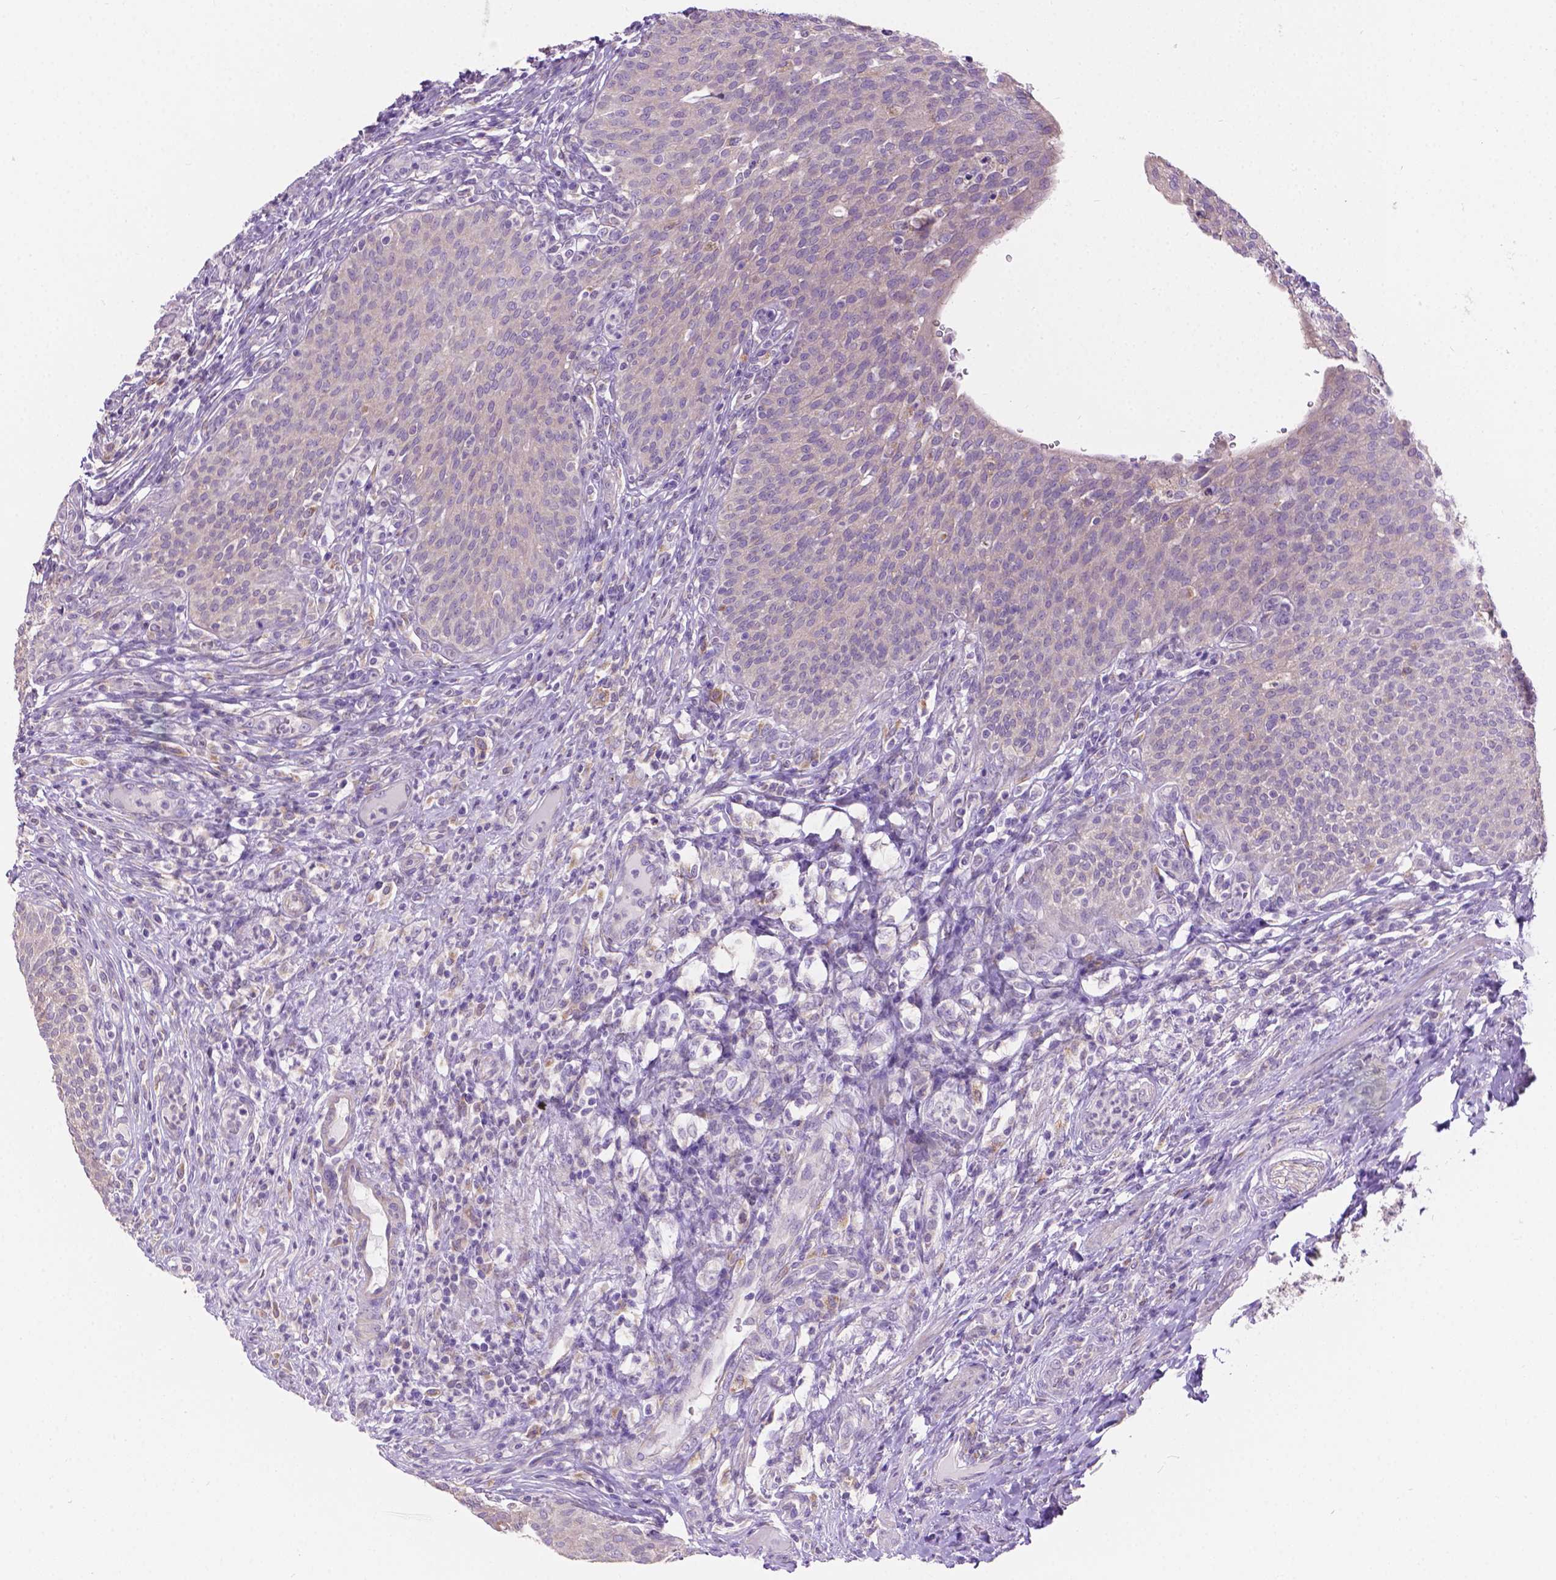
{"staining": {"intensity": "negative", "quantity": "none", "location": "none"}, "tissue": "urinary bladder", "cell_type": "Urothelial cells", "image_type": "normal", "snomed": [{"axis": "morphology", "description": "Normal tissue, NOS"}, {"axis": "topography", "description": "Urinary bladder"}, {"axis": "topography", "description": "Peripheral nerve tissue"}], "caption": "DAB immunohistochemical staining of normal urinary bladder shows no significant positivity in urothelial cells. Nuclei are stained in blue.", "gene": "CDH7", "patient": {"sex": "male", "age": 66}}